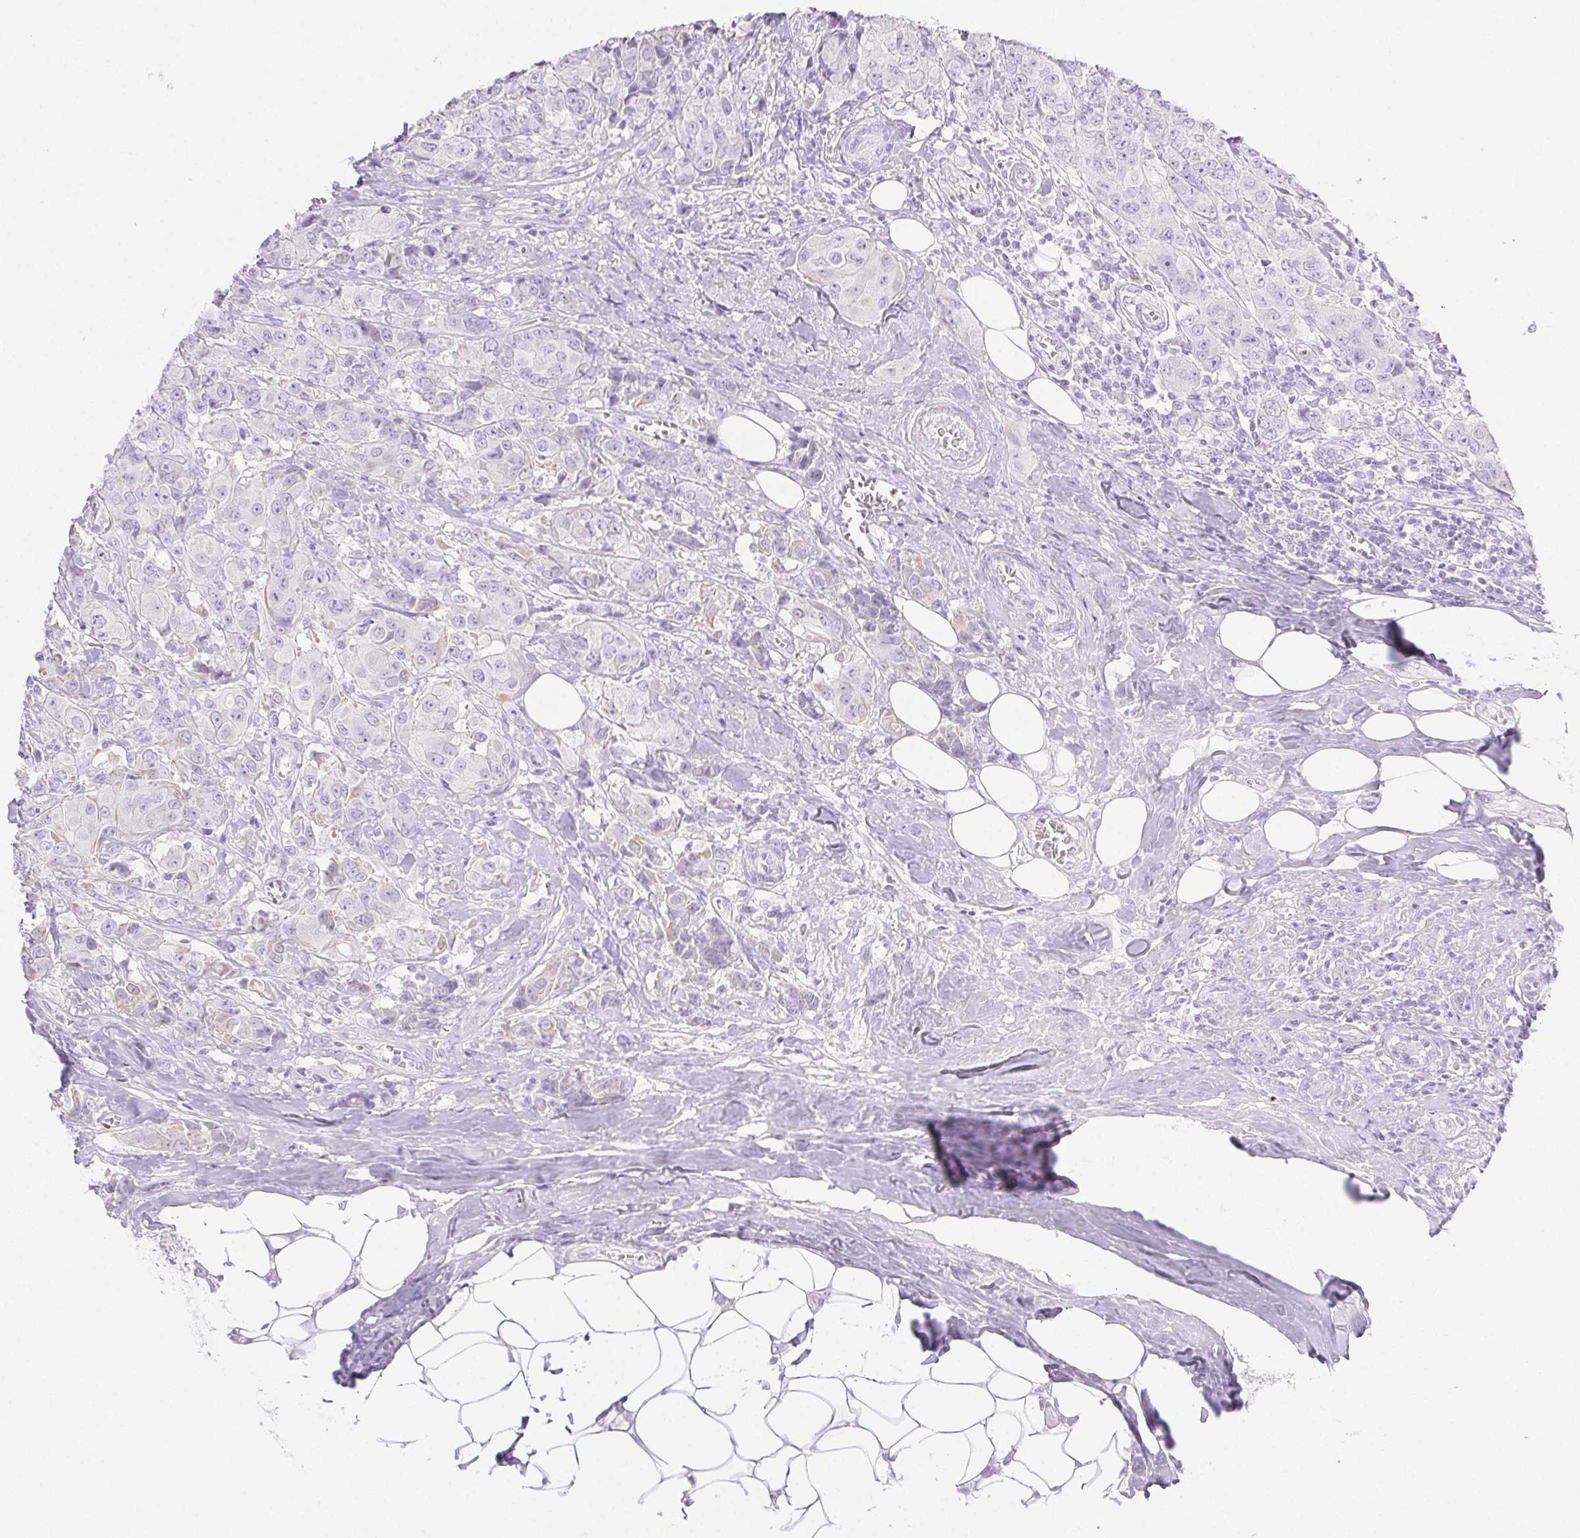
{"staining": {"intensity": "negative", "quantity": "none", "location": "none"}, "tissue": "breast cancer", "cell_type": "Tumor cells", "image_type": "cancer", "snomed": [{"axis": "morphology", "description": "Normal tissue, NOS"}, {"axis": "morphology", "description": "Duct carcinoma"}, {"axis": "topography", "description": "Breast"}], "caption": "Protein analysis of breast invasive ductal carcinoma exhibits no significant staining in tumor cells.", "gene": "PI3", "patient": {"sex": "female", "age": 43}}